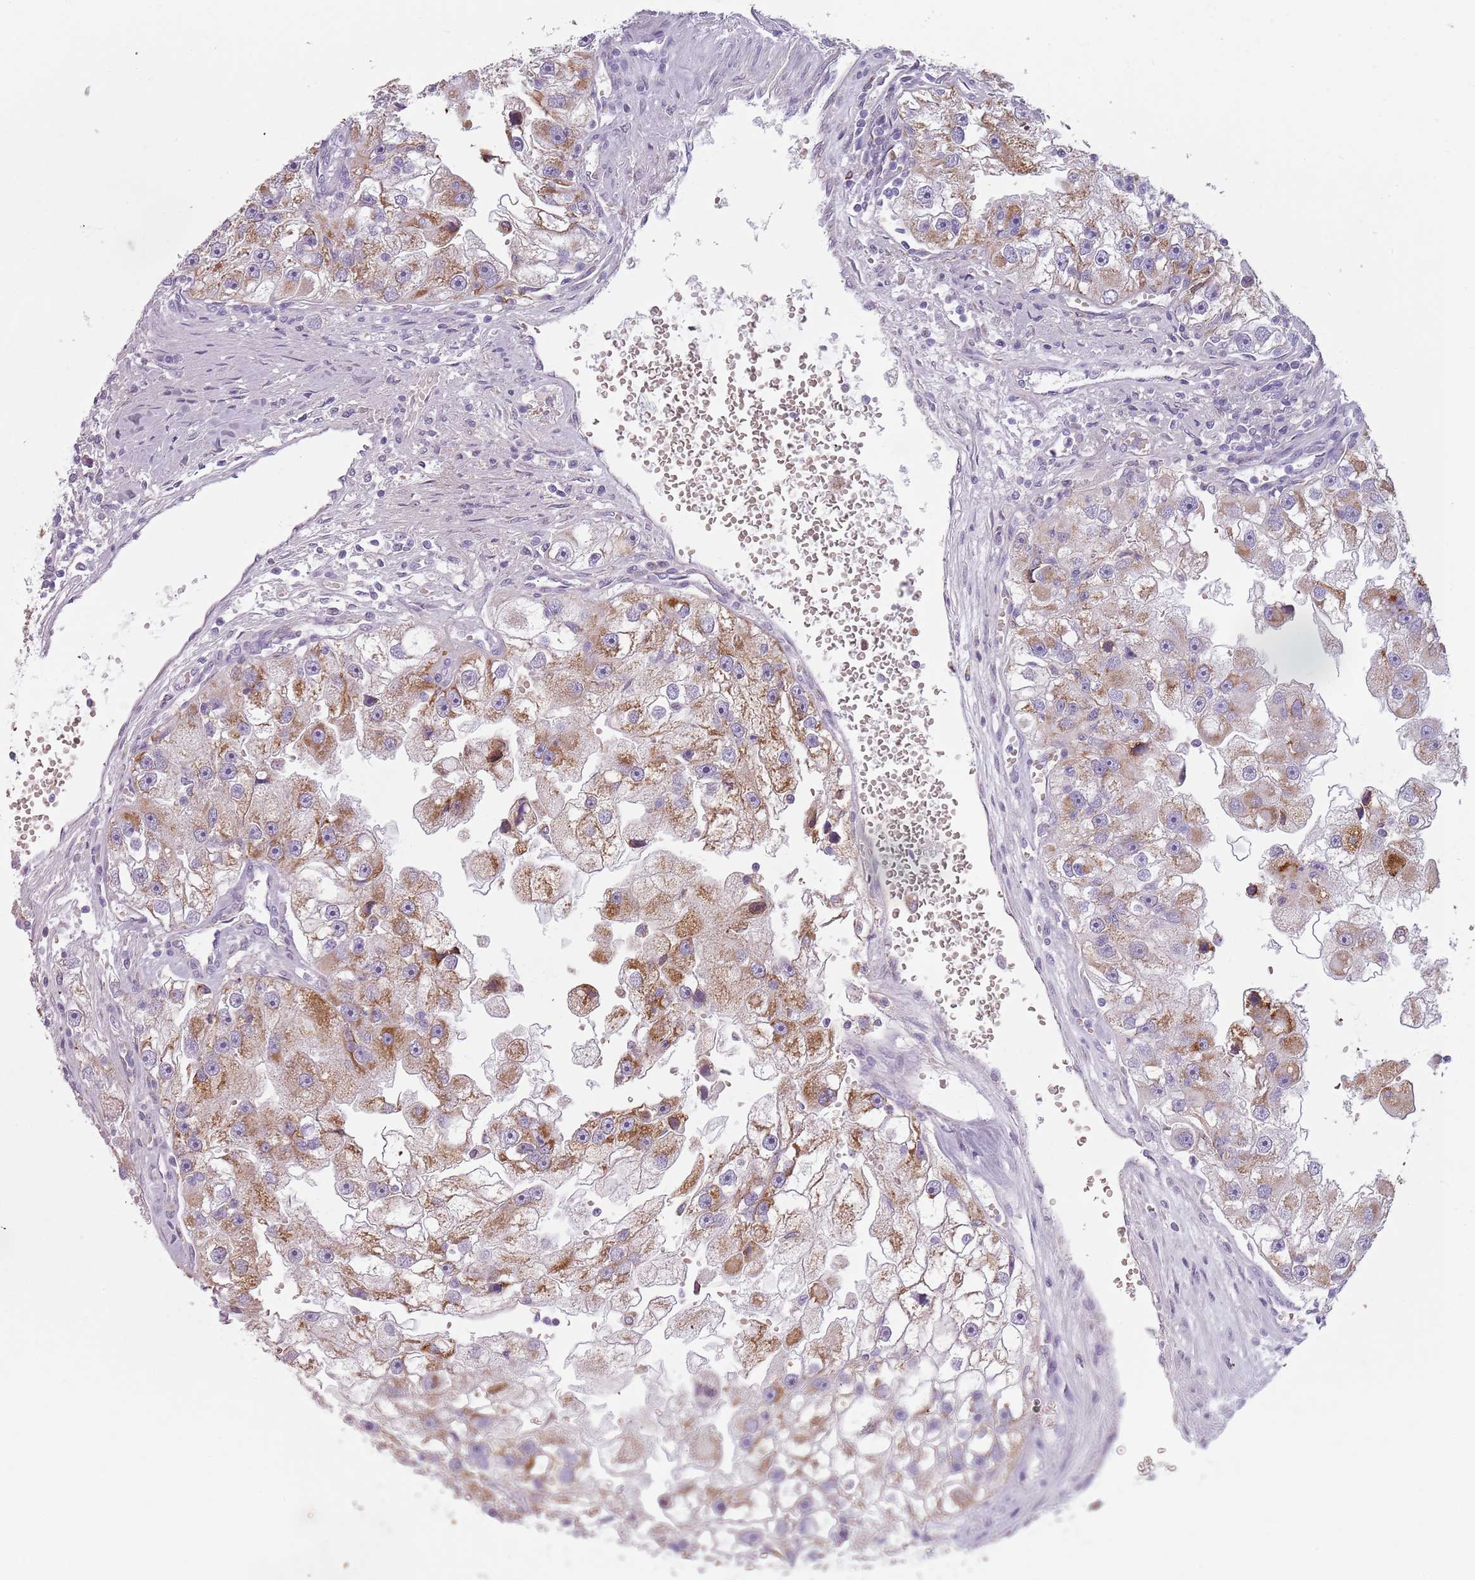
{"staining": {"intensity": "moderate", "quantity": ">75%", "location": "cytoplasmic/membranous"}, "tissue": "renal cancer", "cell_type": "Tumor cells", "image_type": "cancer", "snomed": [{"axis": "morphology", "description": "Adenocarcinoma, NOS"}, {"axis": "topography", "description": "Kidney"}], "caption": "There is medium levels of moderate cytoplasmic/membranous positivity in tumor cells of renal cancer (adenocarcinoma), as demonstrated by immunohistochemical staining (brown color).", "gene": "MEGF8", "patient": {"sex": "male", "age": 63}}